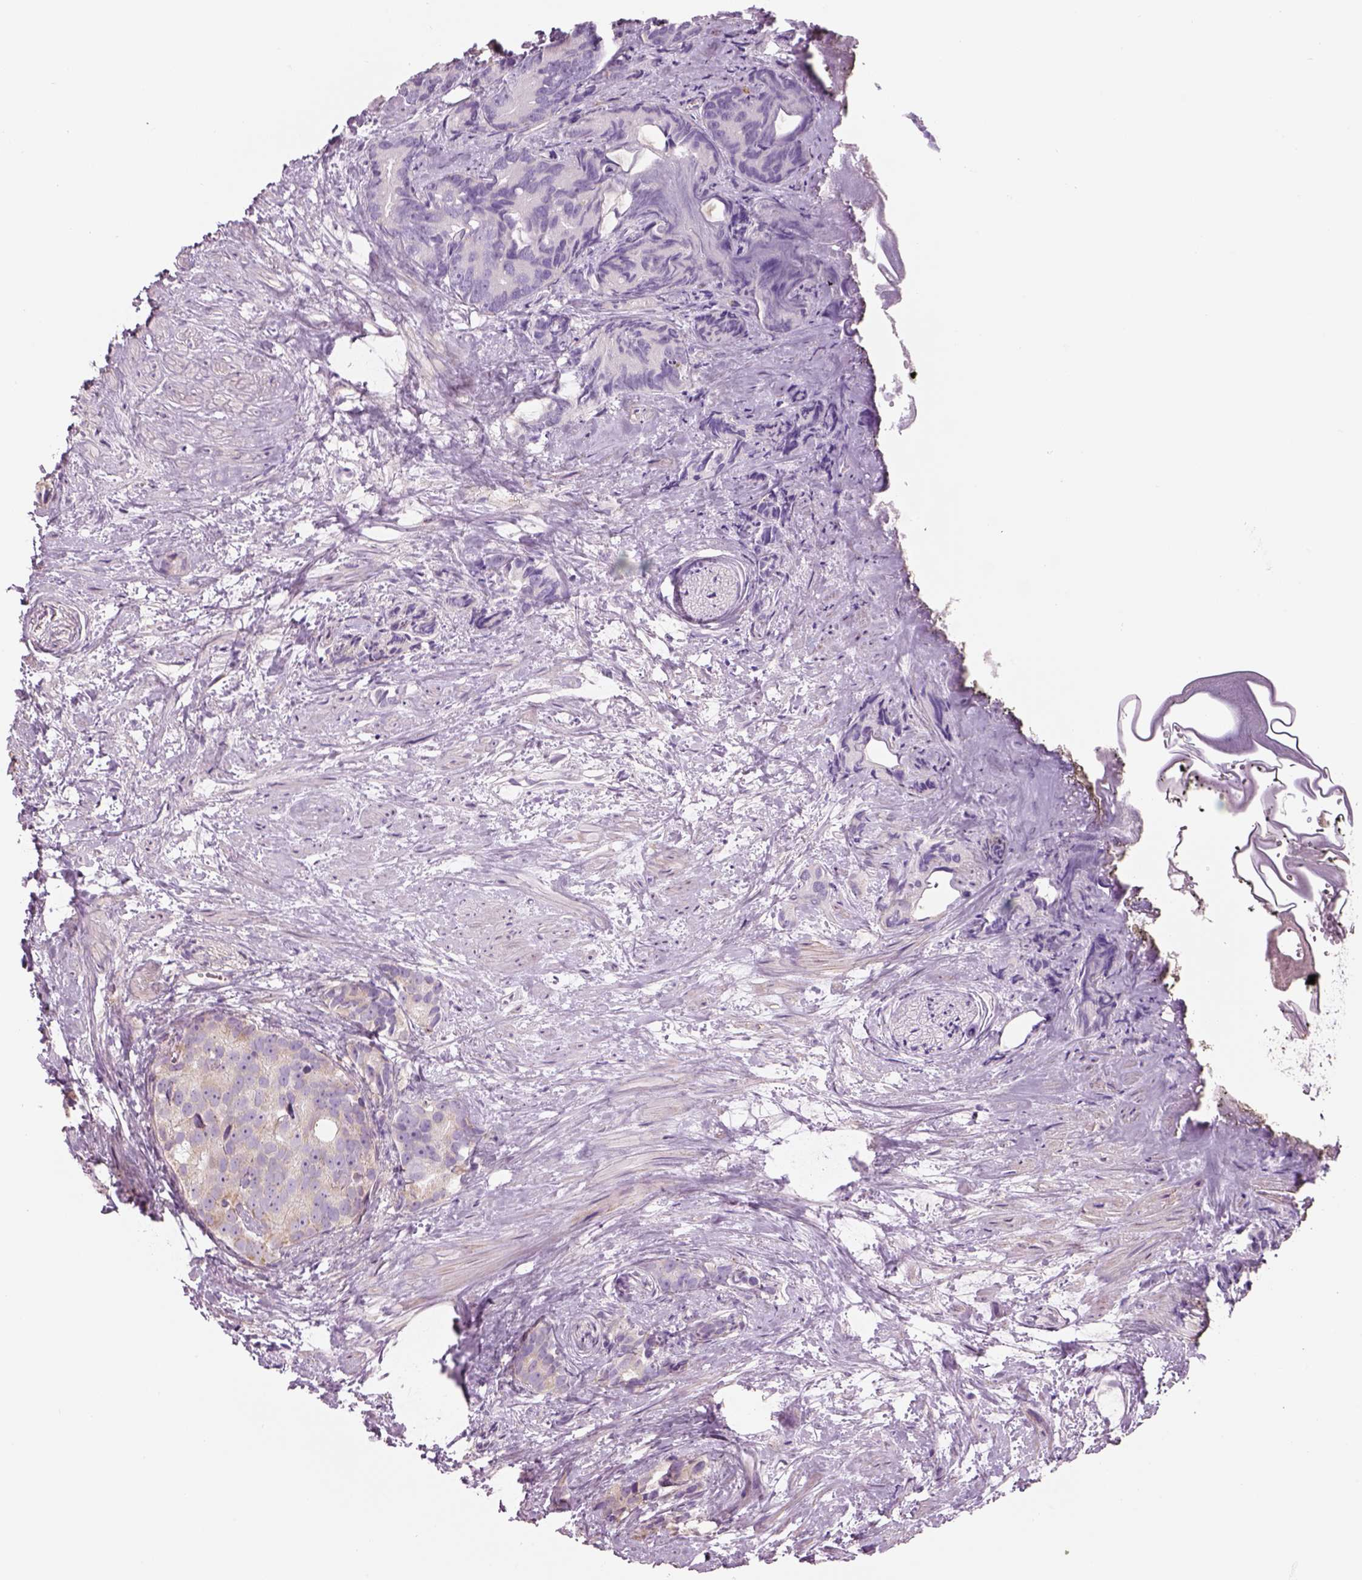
{"staining": {"intensity": "weak", "quantity": "<25%", "location": "cytoplasmic/membranous"}, "tissue": "prostate cancer", "cell_type": "Tumor cells", "image_type": "cancer", "snomed": [{"axis": "morphology", "description": "Adenocarcinoma, High grade"}, {"axis": "topography", "description": "Prostate"}], "caption": "Immunohistochemistry of high-grade adenocarcinoma (prostate) displays no staining in tumor cells.", "gene": "IFT52", "patient": {"sex": "male", "age": 90}}